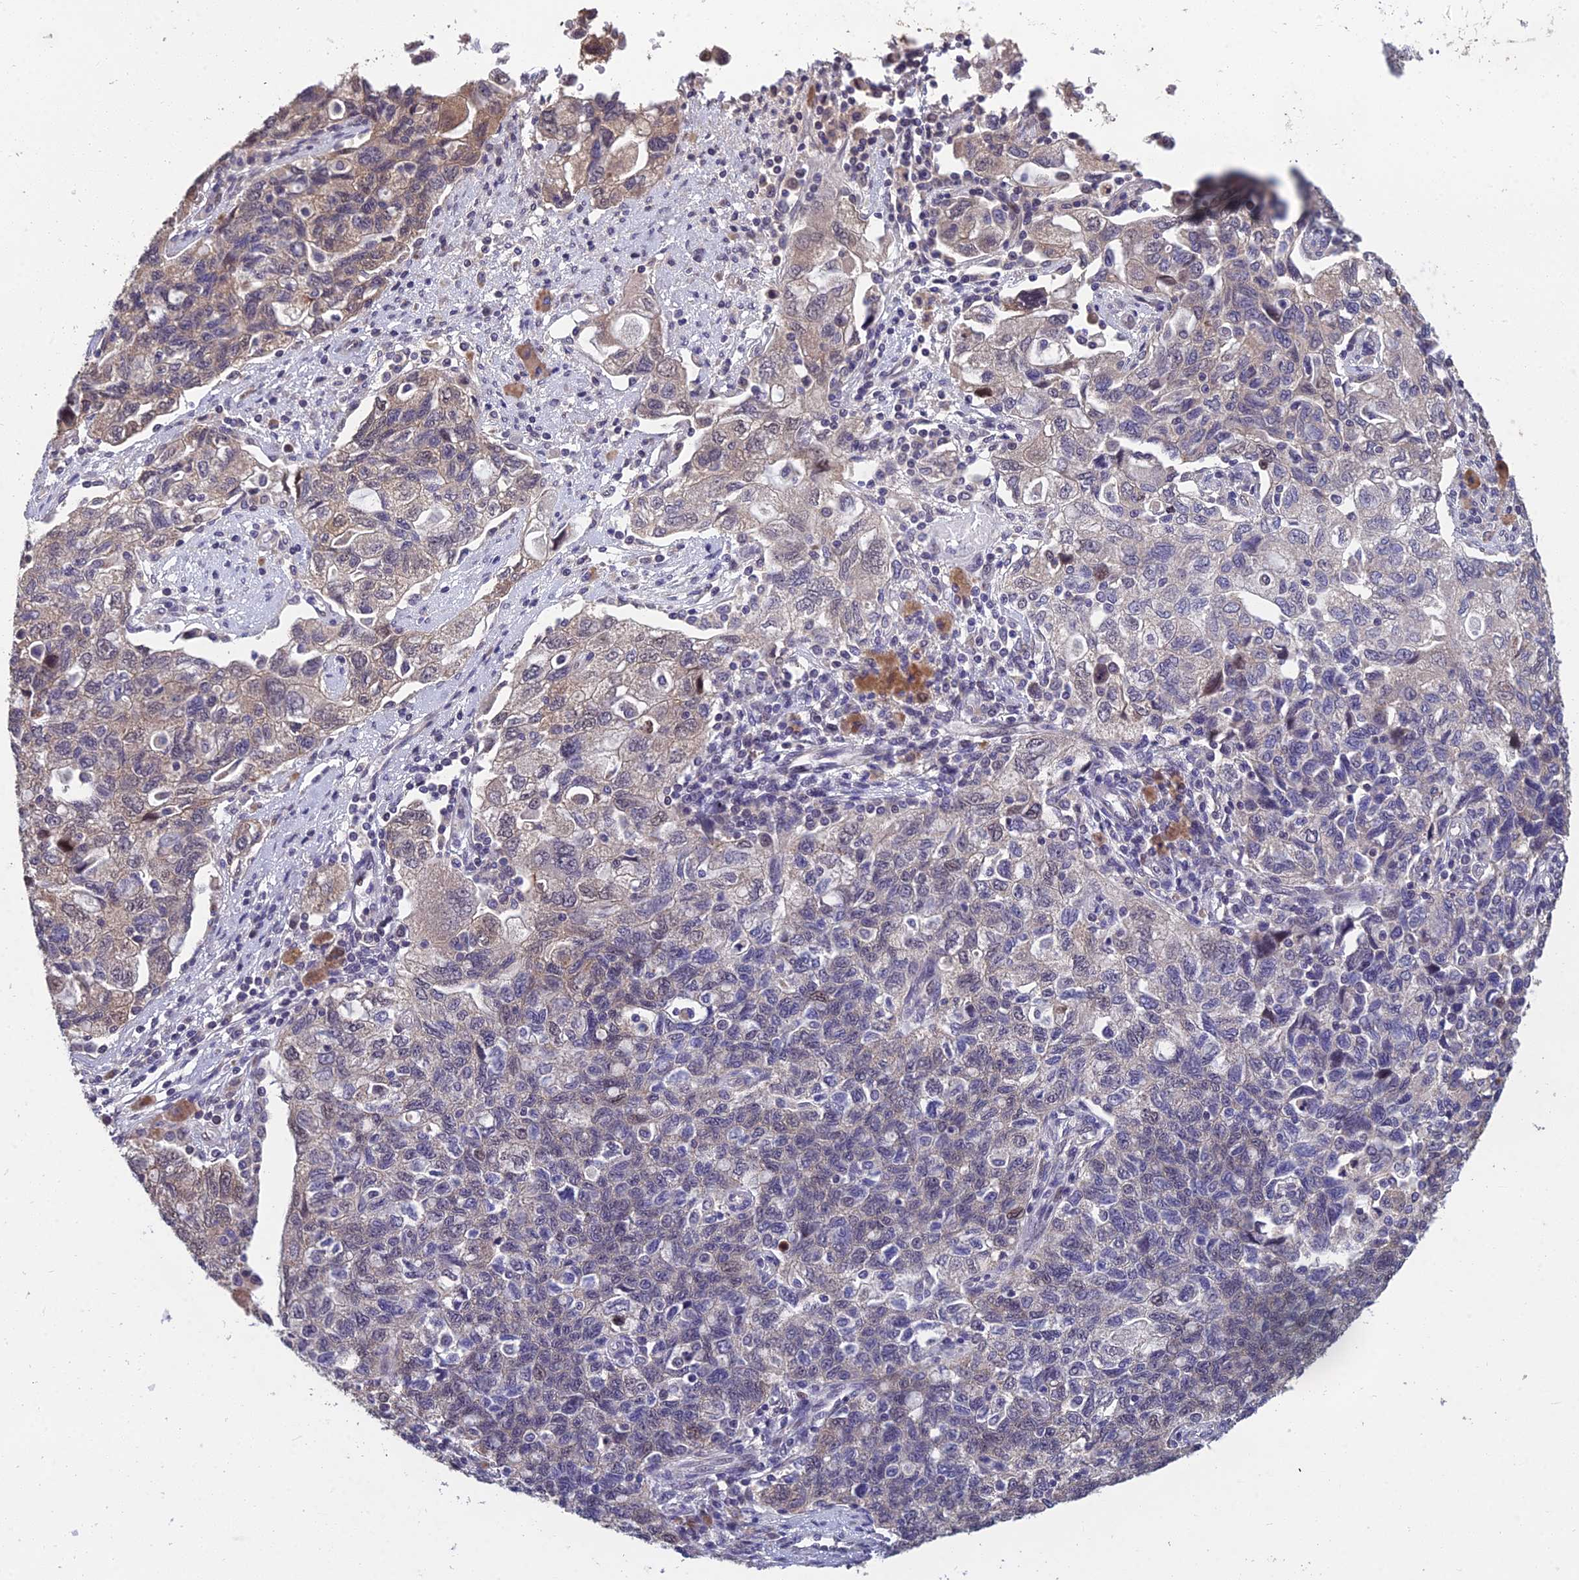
{"staining": {"intensity": "weak", "quantity": "<25%", "location": "cytoplasmic/membranous"}, "tissue": "ovarian cancer", "cell_type": "Tumor cells", "image_type": "cancer", "snomed": [{"axis": "morphology", "description": "Carcinoma, NOS"}, {"axis": "morphology", "description": "Cystadenocarcinoma, serous, NOS"}, {"axis": "topography", "description": "Ovary"}], "caption": "Ovarian carcinoma stained for a protein using IHC reveals no expression tumor cells.", "gene": "GRWD1", "patient": {"sex": "female", "age": 69}}